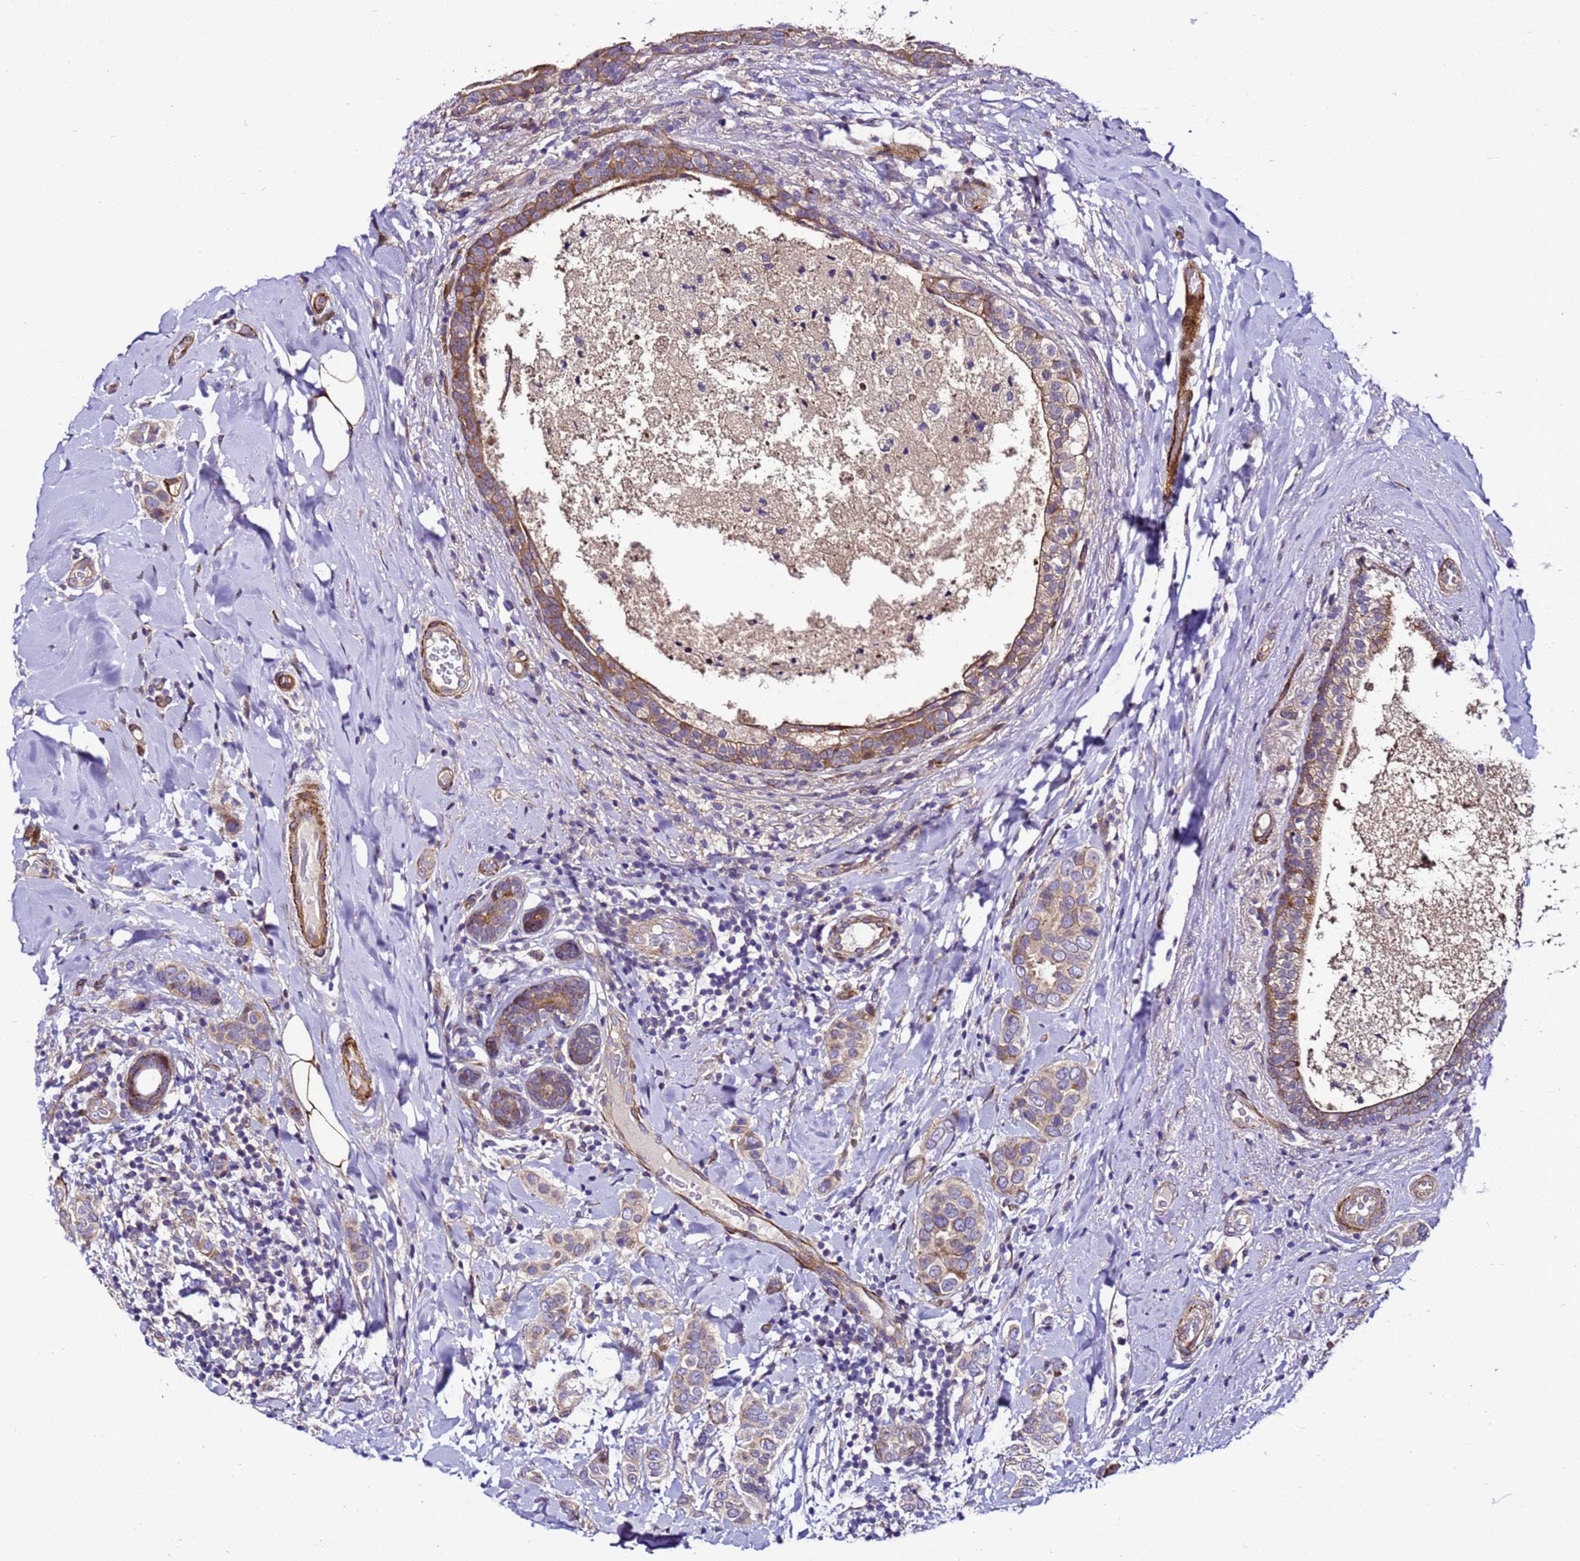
{"staining": {"intensity": "weak", "quantity": ">75%", "location": "cytoplasmic/membranous"}, "tissue": "breast cancer", "cell_type": "Tumor cells", "image_type": "cancer", "snomed": [{"axis": "morphology", "description": "Lobular carcinoma"}, {"axis": "topography", "description": "Breast"}], "caption": "This is an image of IHC staining of breast lobular carcinoma, which shows weak expression in the cytoplasmic/membranous of tumor cells.", "gene": "ZNF417", "patient": {"sex": "female", "age": 51}}